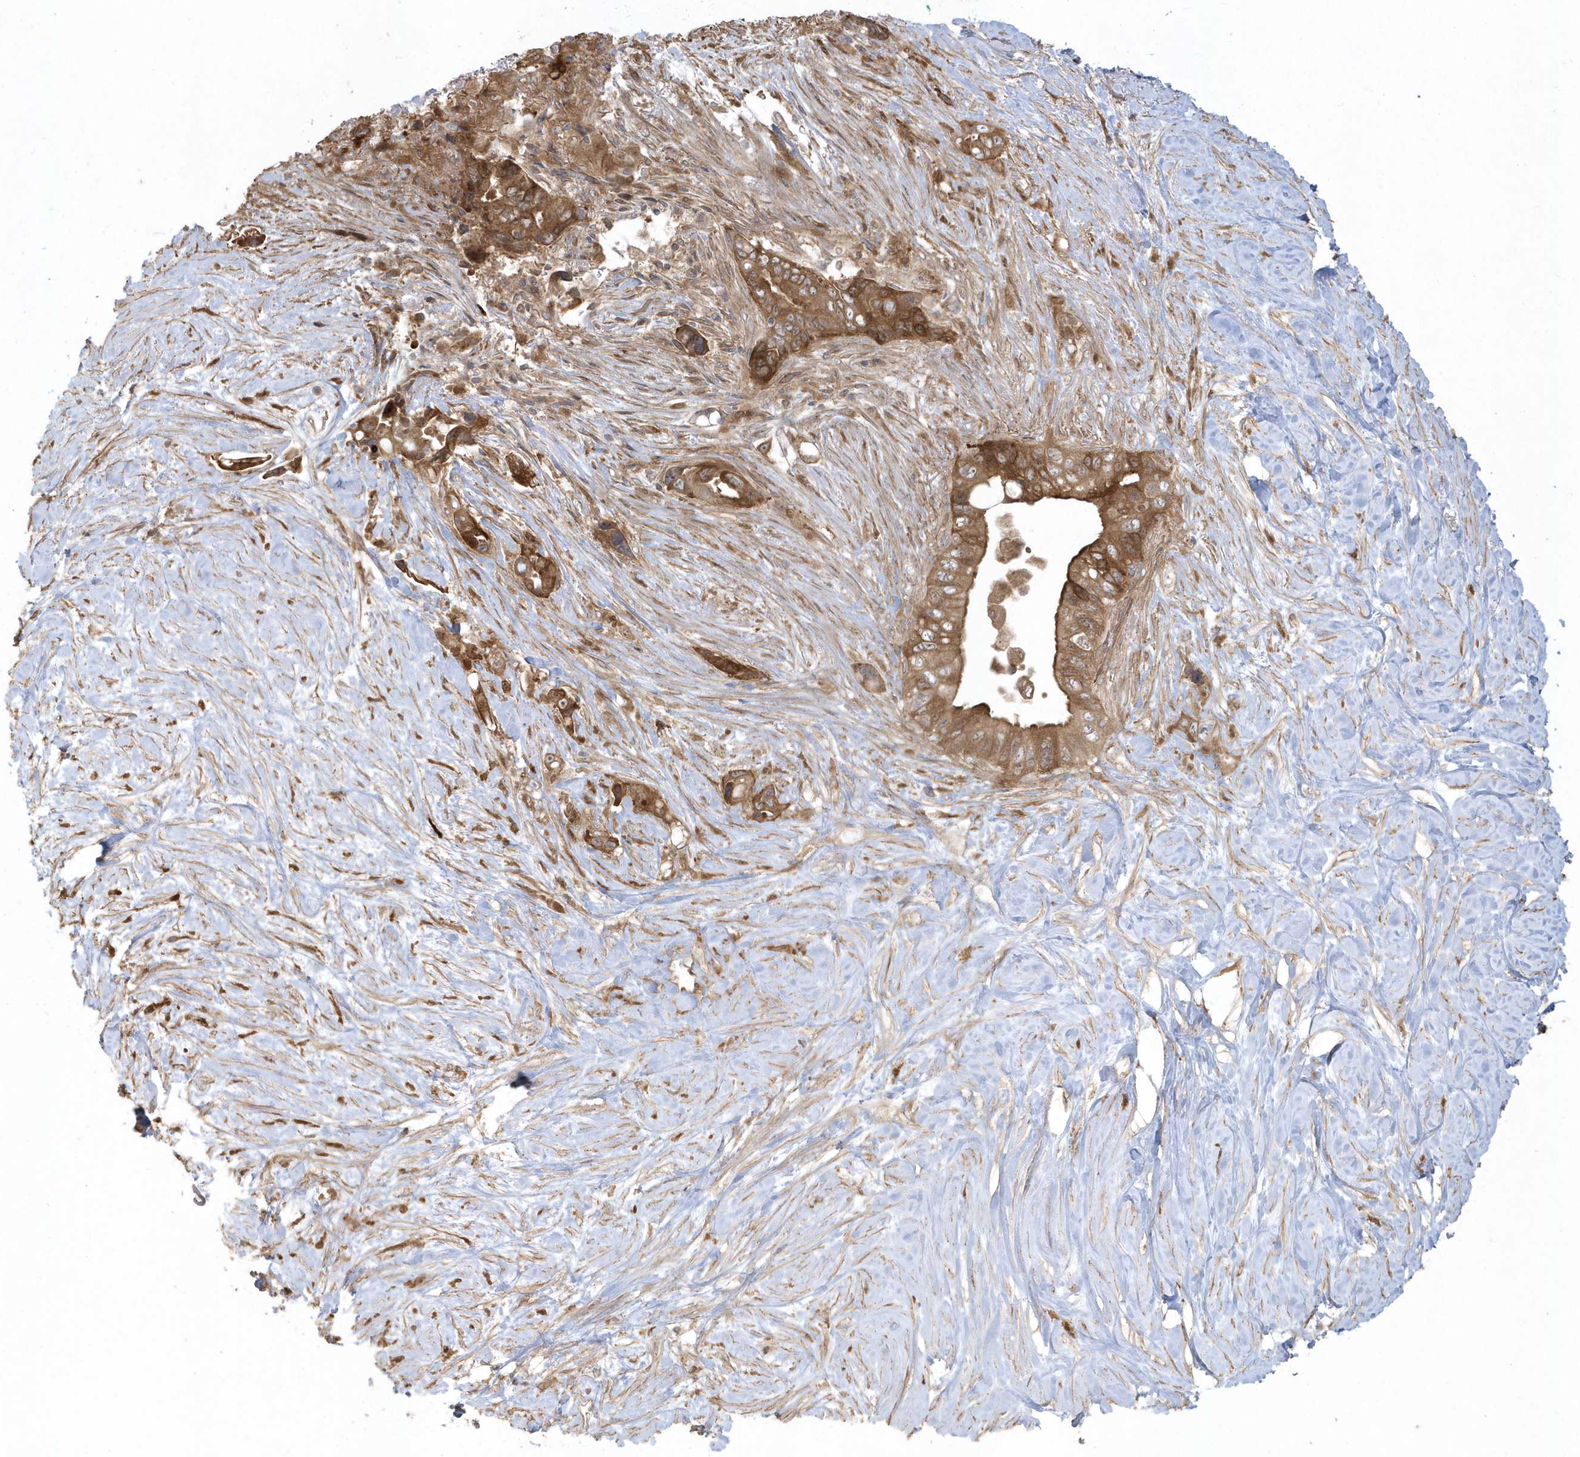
{"staining": {"intensity": "strong", "quantity": ">75%", "location": "cytoplasmic/membranous"}, "tissue": "pancreatic cancer", "cell_type": "Tumor cells", "image_type": "cancer", "snomed": [{"axis": "morphology", "description": "Adenocarcinoma, NOS"}, {"axis": "topography", "description": "Pancreas"}], "caption": "Pancreatic cancer tissue shows strong cytoplasmic/membranous staining in approximately >75% of tumor cells, visualized by immunohistochemistry.", "gene": "HNMT", "patient": {"sex": "female", "age": 72}}